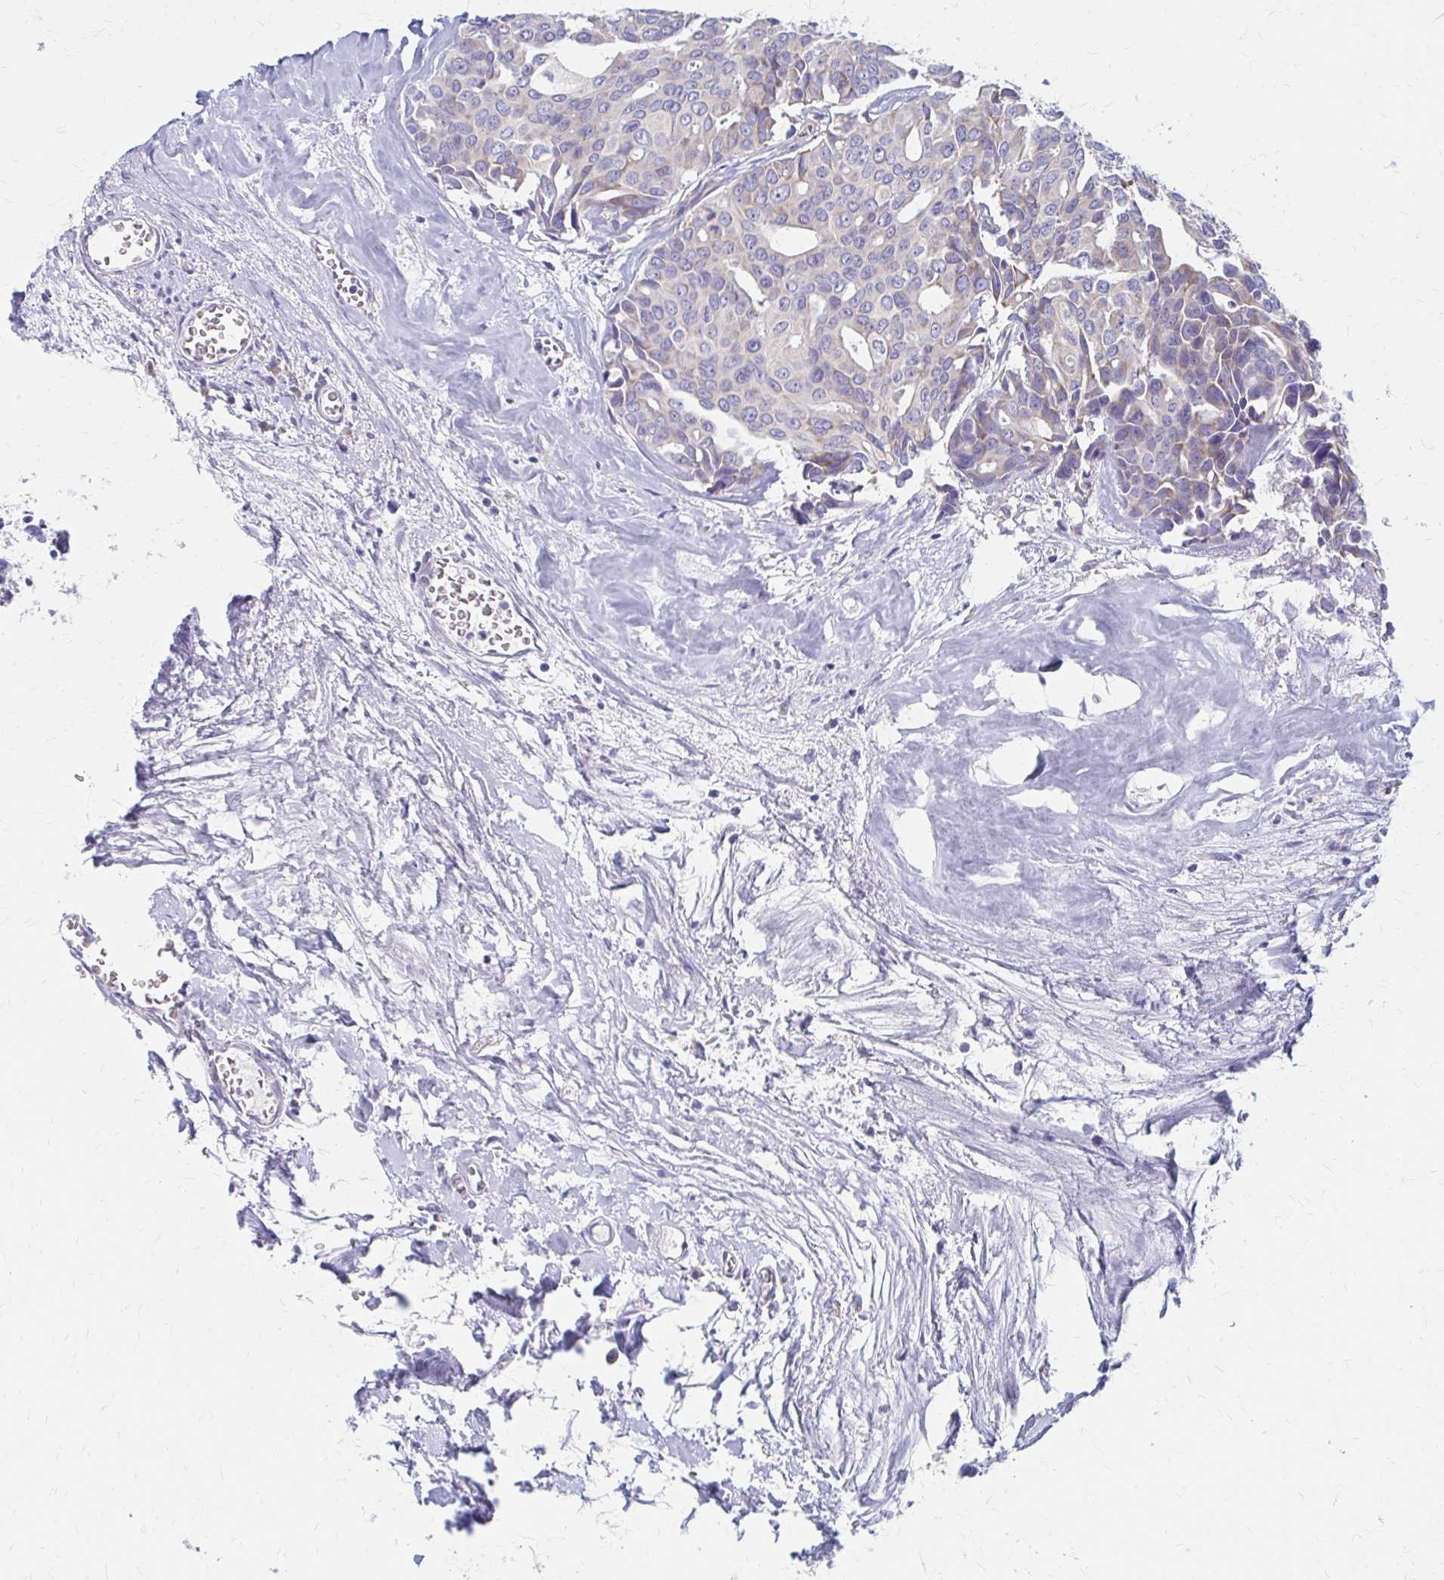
{"staining": {"intensity": "negative", "quantity": "none", "location": "none"}, "tissue": "breast cancer", "cell_type": "Tumor cells", "image_type": "cancer", "snomed": [{"axis": "morphology", "description": "Duct carcinoma"}, {"axis": "topography", "description": "Breast"}], "caption": "Tumor cells are negative for brown protein staining in breast cancer.", "gene": "RPL27A", "patient": {"sex": "female", "age": 54}}